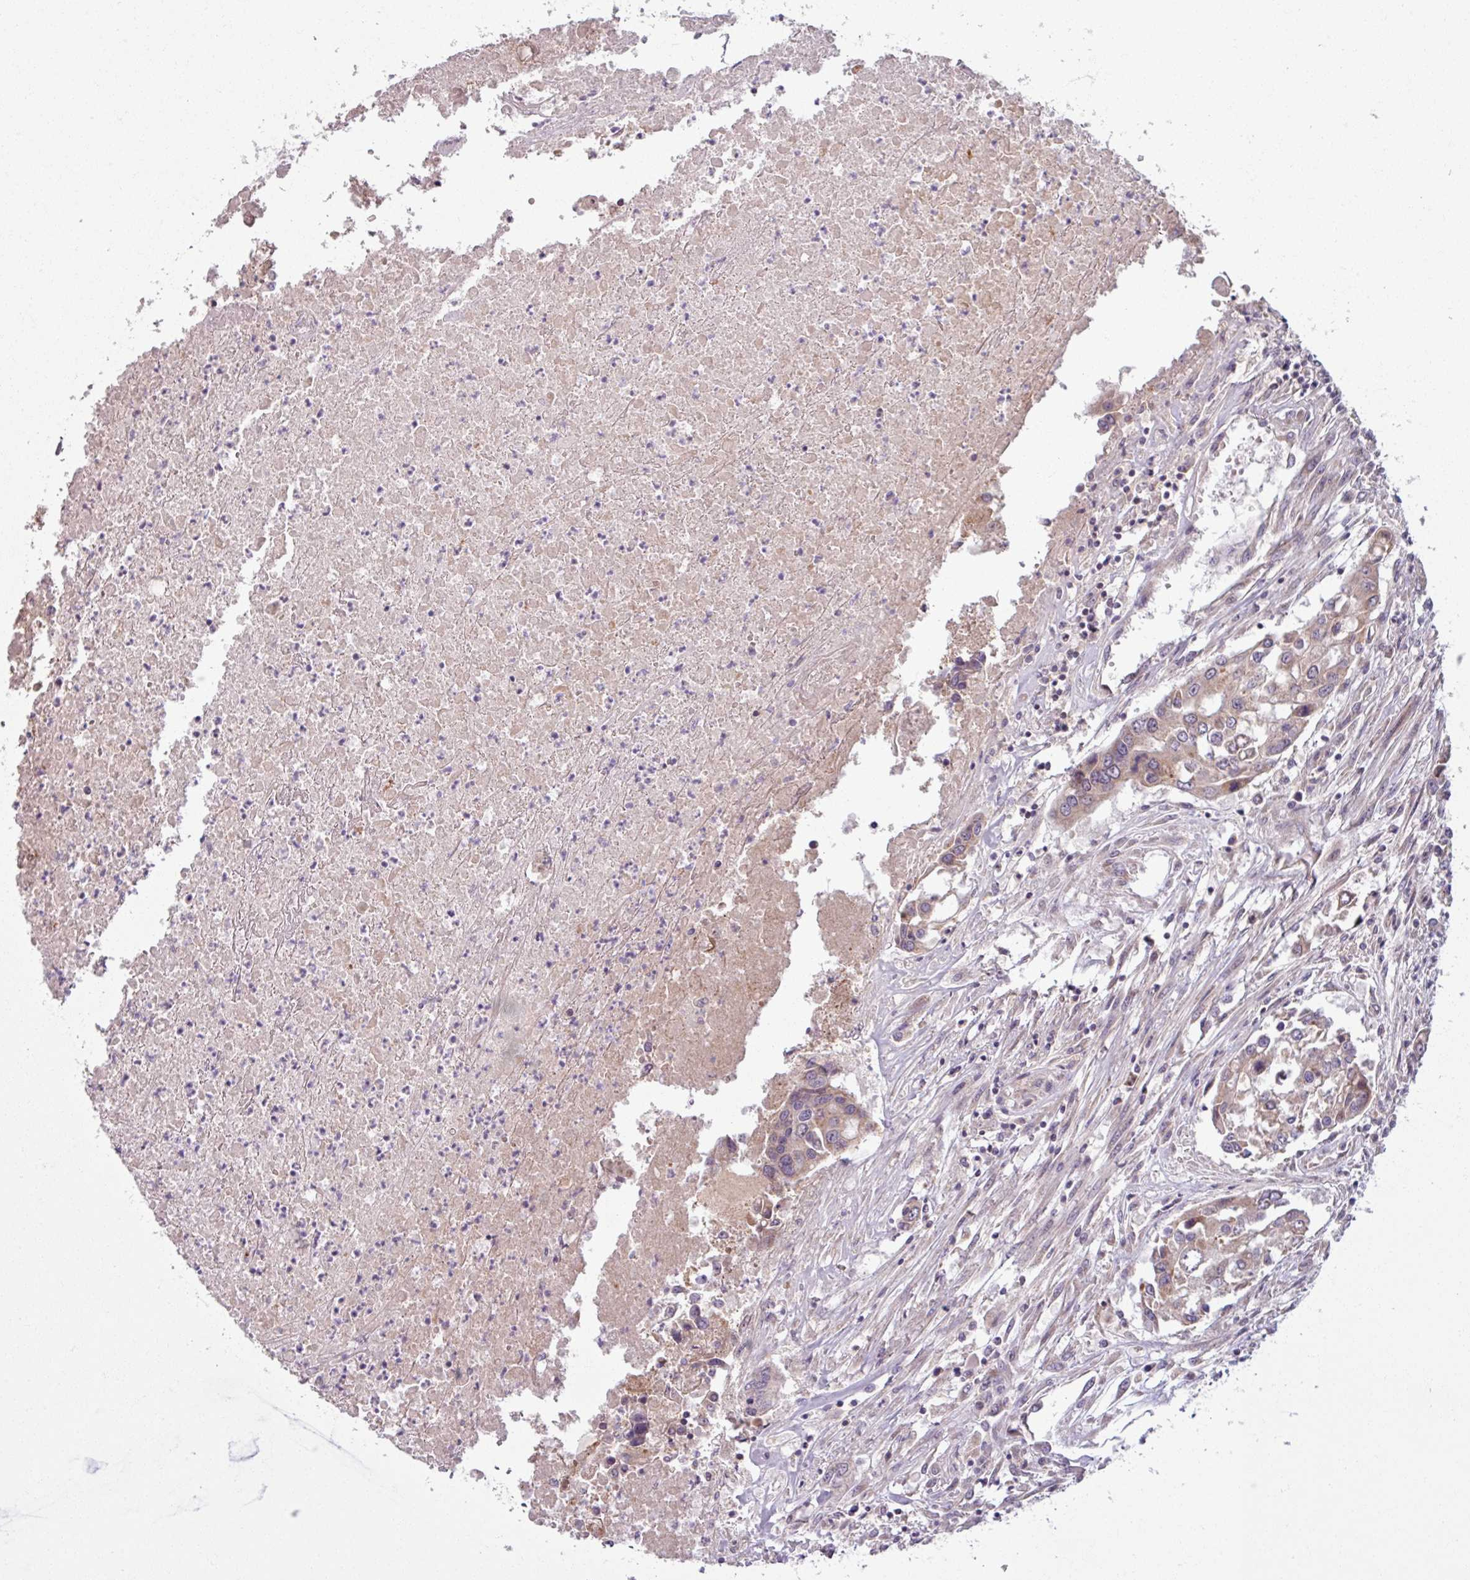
{"staining": {"intensity": "weak", "quantity": "25%-75%", "location": "cytoplasmic/membranous"}, "tissue": "colorectal cancer", "cell_type": "Tumor cells", "image_type": "cancer", "snomed": [{"axis": "morphology", "description": "Adenocarcinoma, NOS"}, {"axis": "topography", "description": "Colon"}], "caption": "A low amount of weak cytoplasmic/membranous positivity is identified in approximately 25%-75% of tumor cells in colorectal cancer tissue.", "gene": "OGFOD3", "patient": {"sex": "male", "age": 77}}